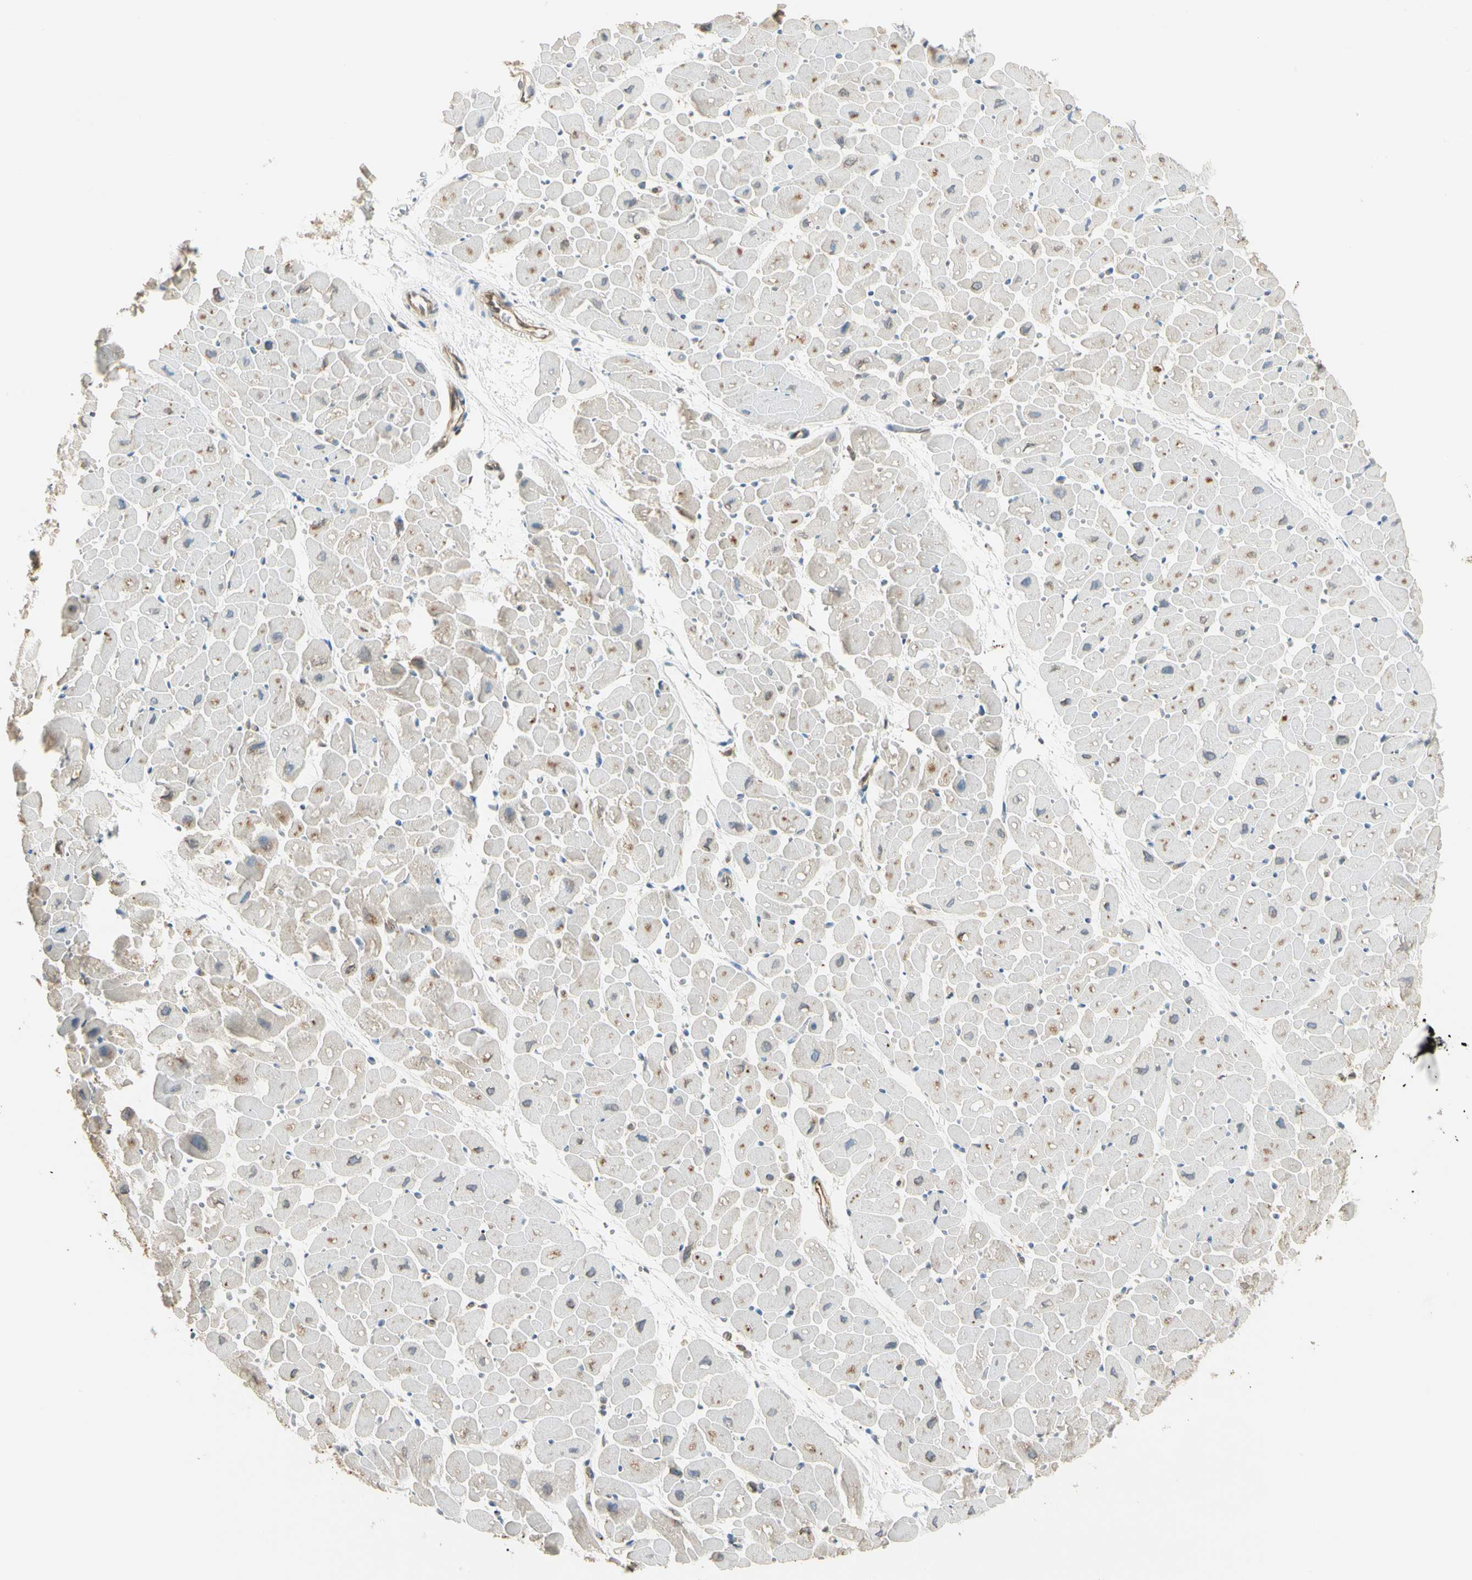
{"staining": {"intensity": "moderate", "quantity": "<25%", "location": "cytoplasmic/membranous"}, "tissue": "heart muscle", "cell_type": "Cardiomyocytes", "image_type": "normal", "snomed": [{"axis": "morphology", "description": "Normal tissue, NOS"}, {"axis": "topography", "description": "Heart"}], "caption": "Human heart muscle stained with a brown dye shows moderate cytoplasmic/membranous positive expression in approximately <25% of cardiomyocytes.", "gene": "LPCAT2", "patient": {"sex": "male", "age": 45}}